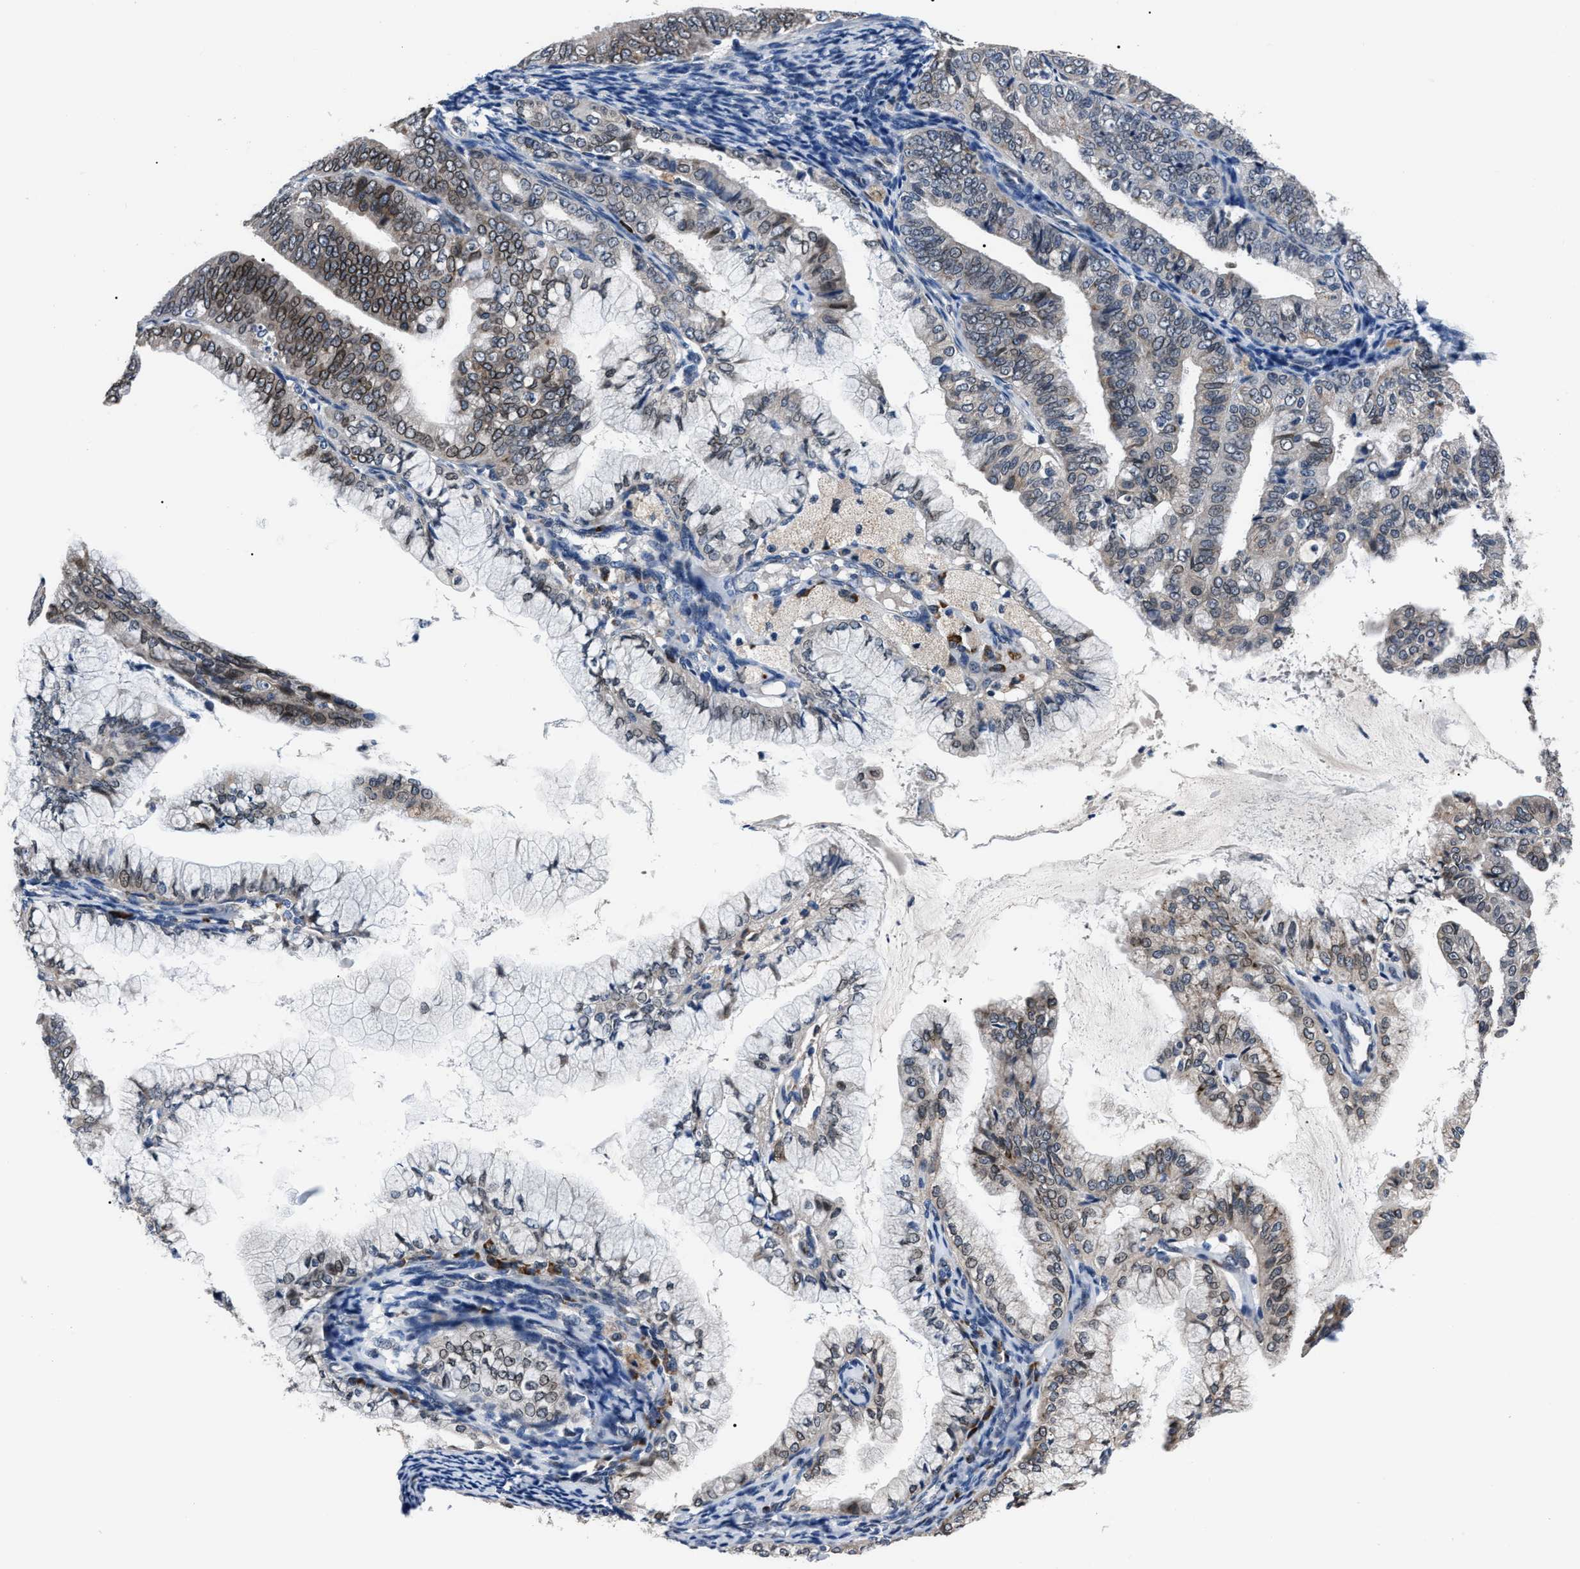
{"staining": {"intensity": "moderate", "quantity": "25%-75%", "location": "cytoplasmic/membranous"}, "tissue": "endometrial cancer", "cell_type": "Tumor cells", "image_type": "cancer", "snomed": [{"axis": "morphology", "description": "Adenocarcinoma, NOS"}, {"axis": "topography", "description": "Endometrium"}], "caption": "An image of human adenocarcinoma (endometrial) stained for a protein displays moderate cytoplasmic/membranous brown staining in tumor cells. (Brightfield microscopy of DAB IHC at high magnification).", "gene": "LRRC14", "patient": {"sex": "female", "age": 63}}